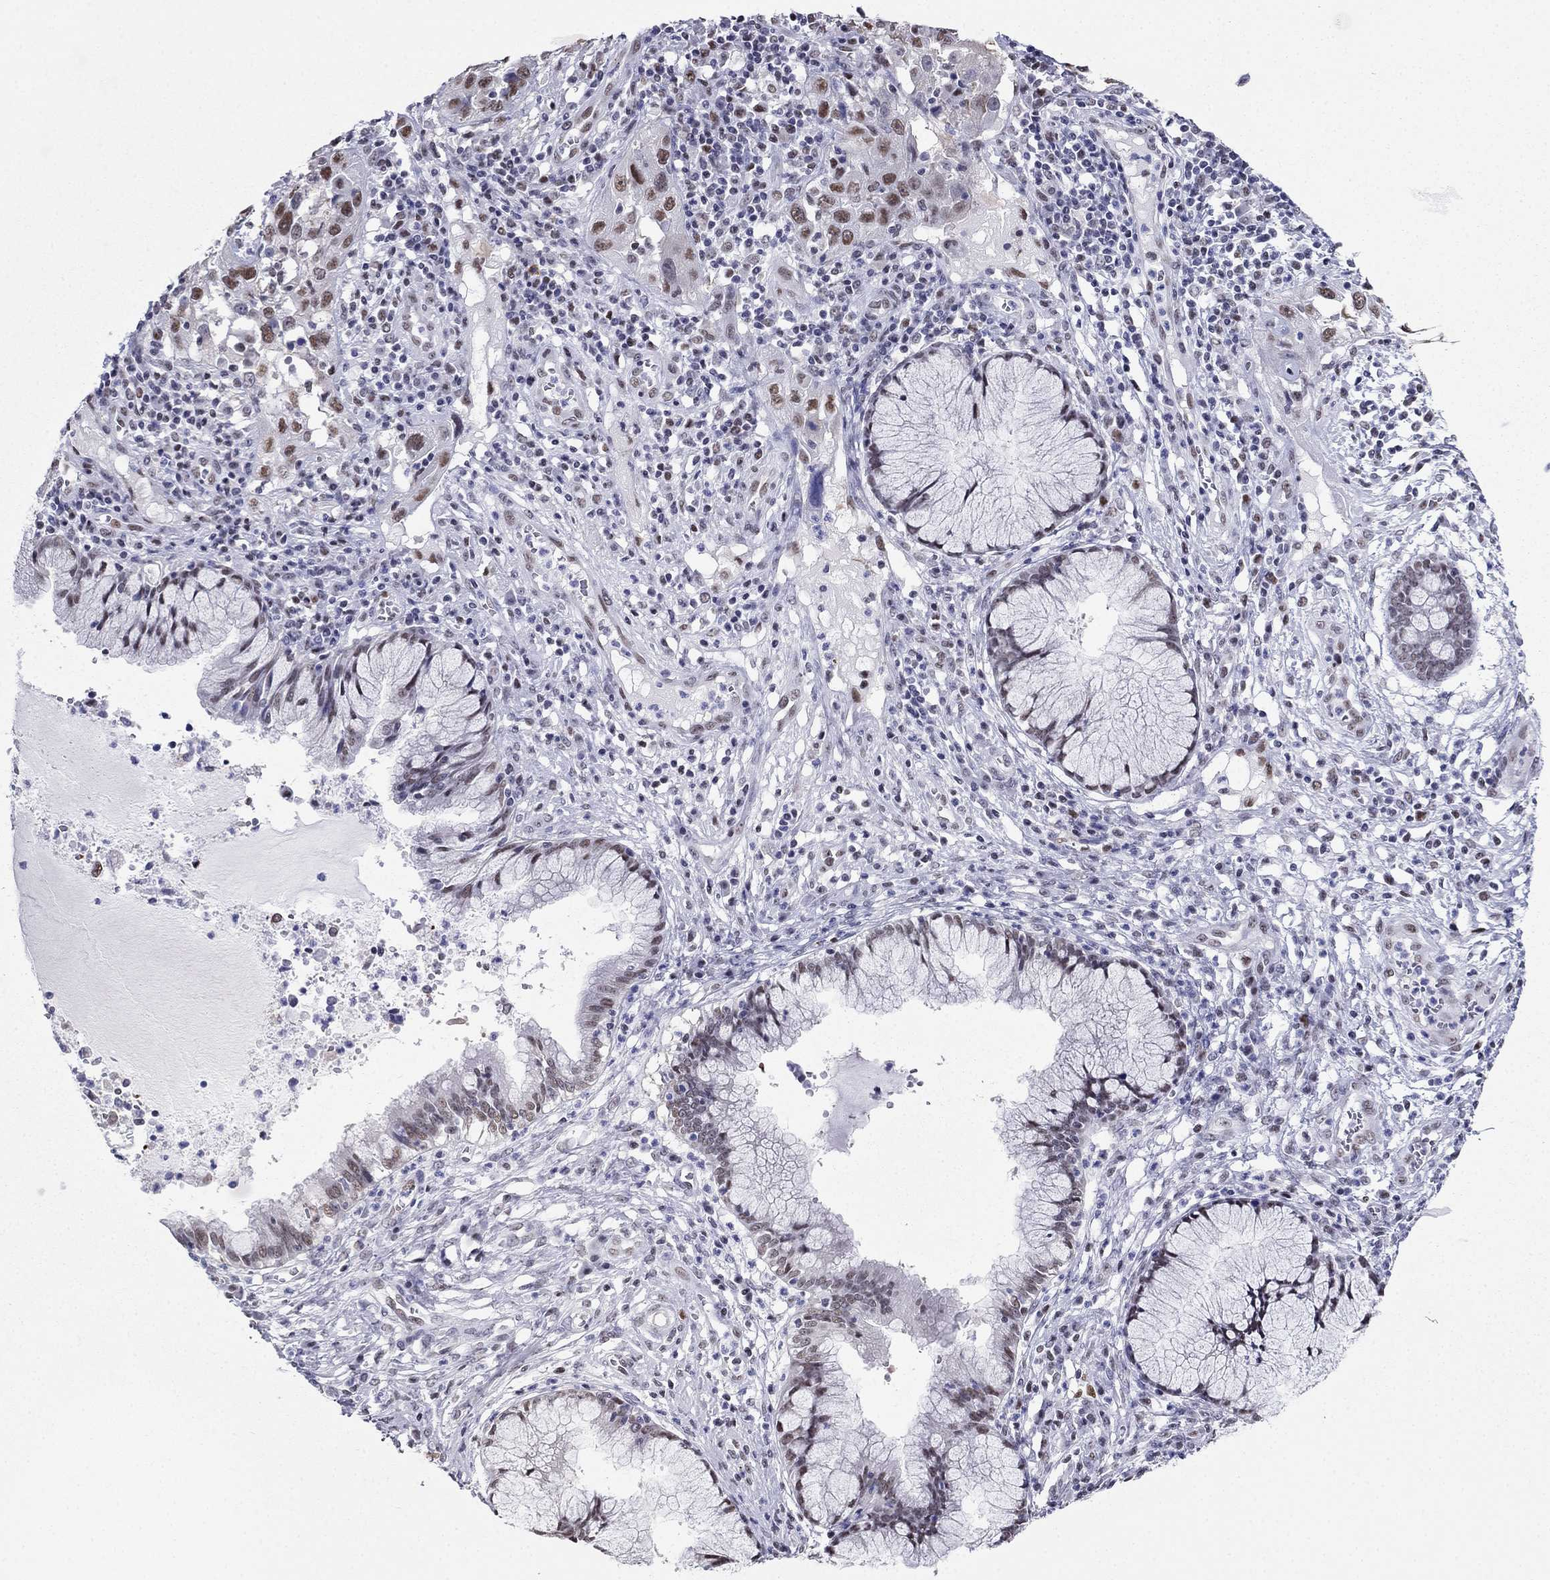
{"staining": {"intensity": "moderate", "quantity": ">75%", "location": "nuclear"}, "tissue": "cervical cancer", "cell_type": "Tumor cells", "image_type": "cancer", "snomed": [{"axis": "morphology", "description": "Squamous cell carcinoma, NOS"}, {"axis": "topography", "description": "Cervix"}], "caption": "This is an image of immunohistochemistry staining of cervical cancer, which shows moderate staining in the nuclear of tumor cells.", "gene": "PPM1G", "patient": {"sex": "female", "age": 32}}